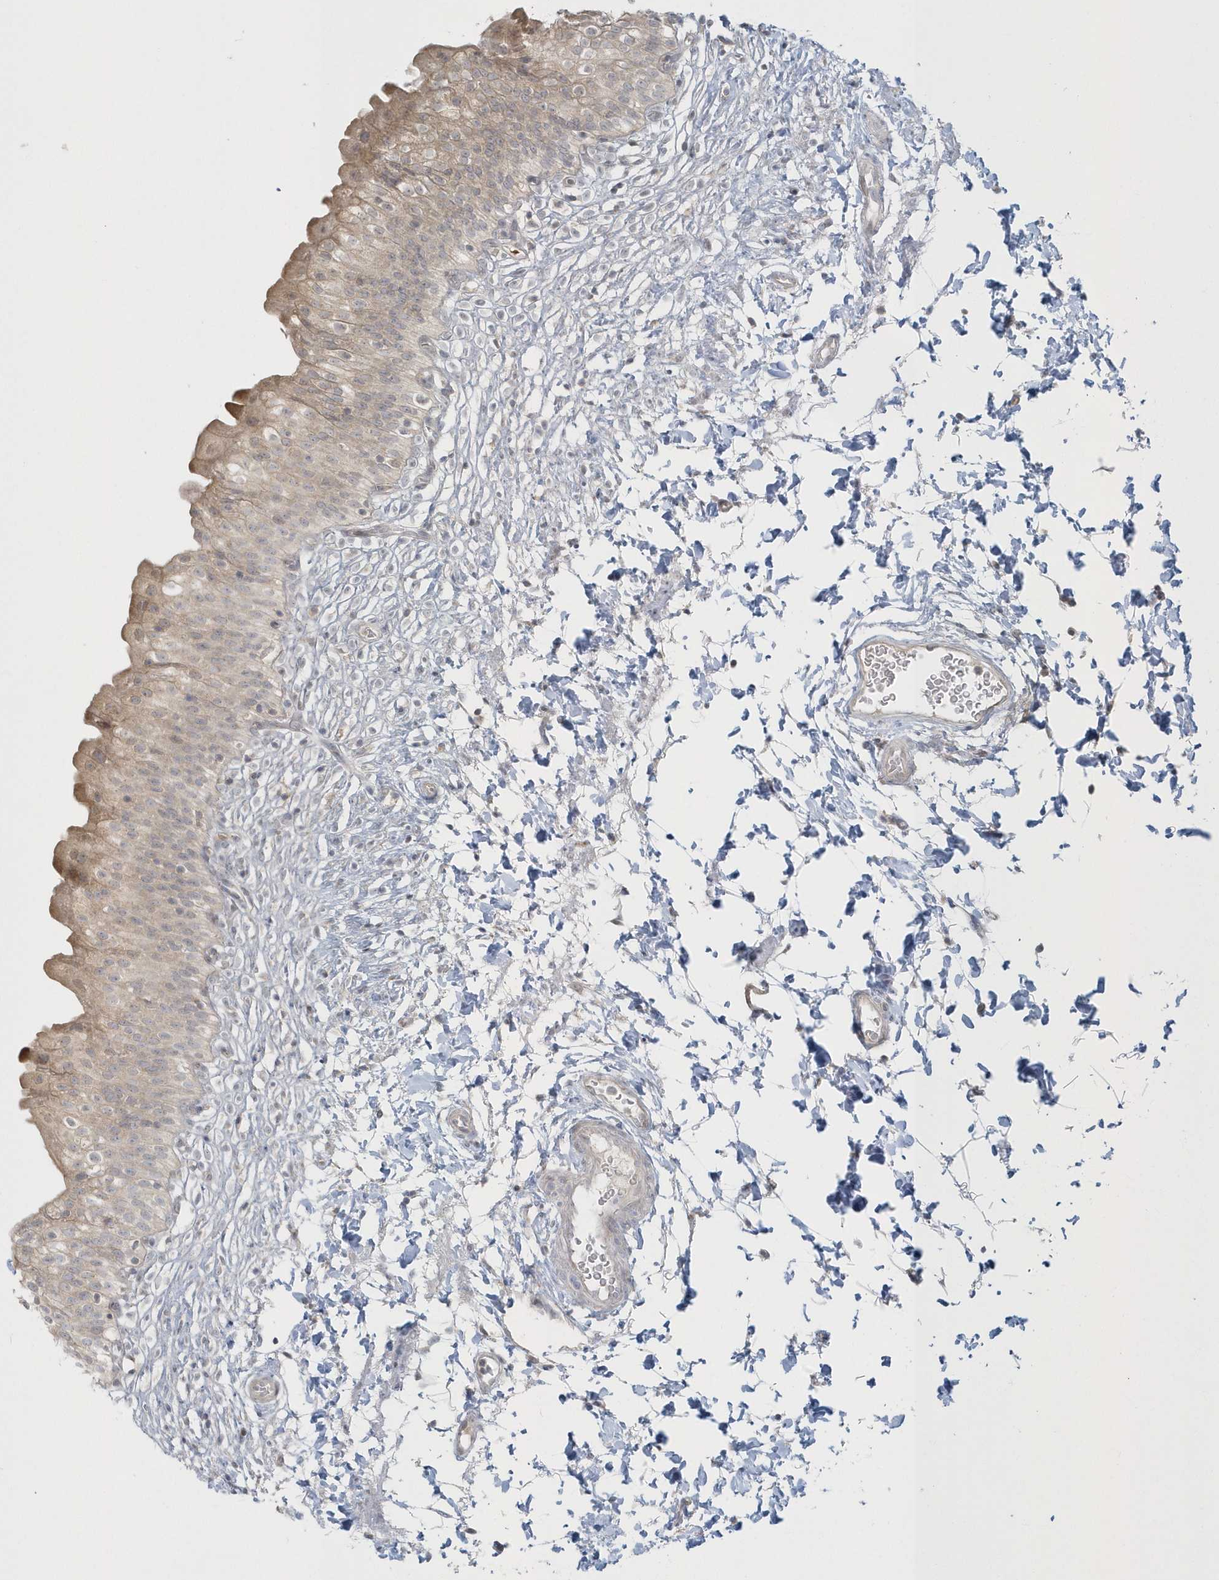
{"staining": {"intensity": "weak", "quantity": ">75%", "location": "cytoplasmic/membranous"}, "tissue": "urinary bladder", "cell_type": "Urothelial cells", "image_type": "normal", "snomed": [{"axis": "morphology", "description": "Normal tissue, NOS"}, {"axis": "topography", "description": "Urinary bladder"}], "caption": "Immunohistochemistry (DAB) staining of unremarkable urinary bladder demonstrates weak cytoplasmic/membranous protein expression in approximately >75% of urothelial cells.", "gene": "BLTP3A", "patient": {"sex": "male", "age": 55}}